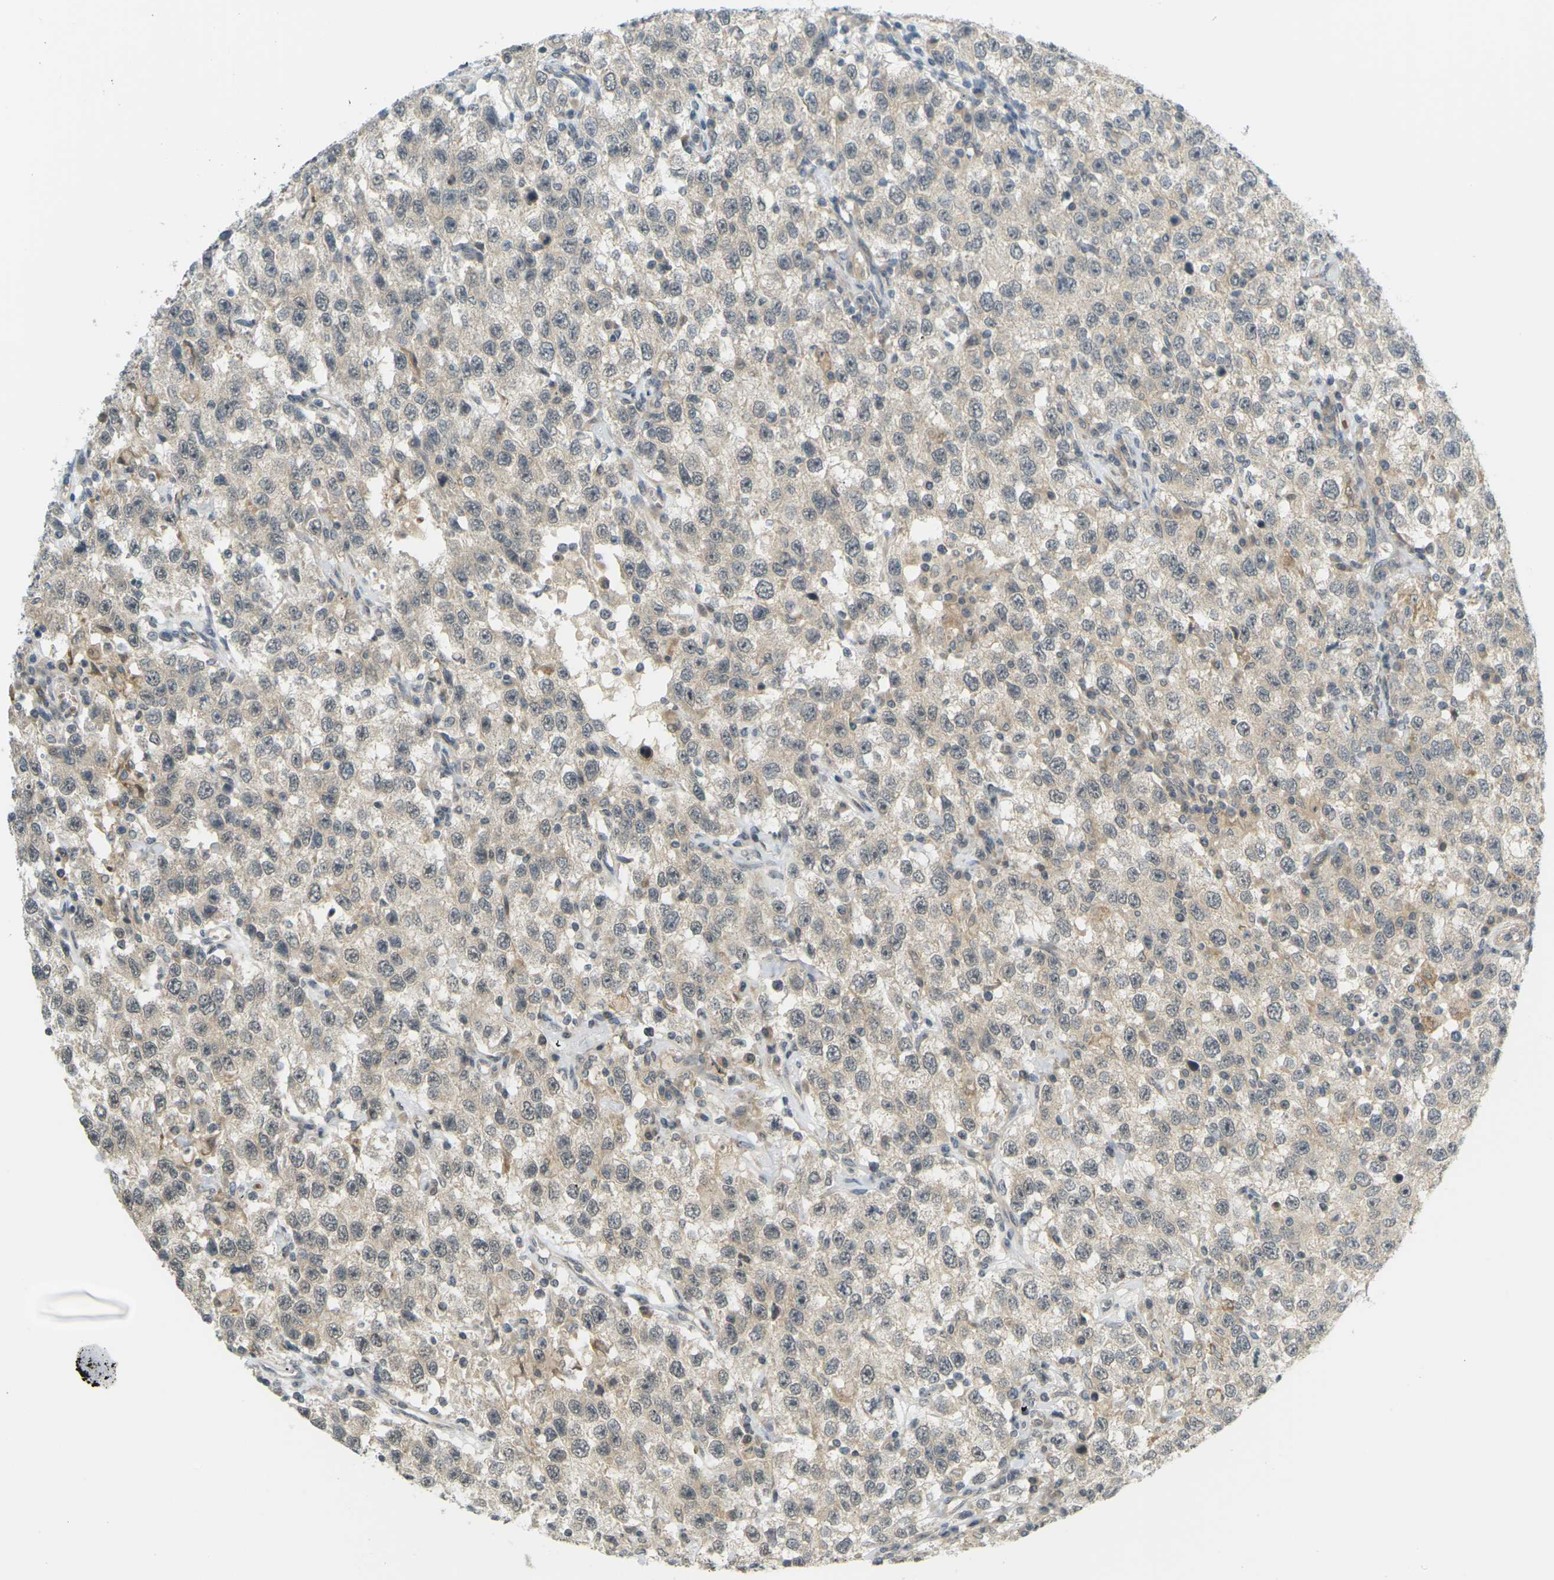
{"staining": {"intensity": "weak", "quantity": ">75%", "location": "cytoplasmic/membranous"}, "tissue": "testis cancer", "cell_type": "Tumor cells", "image_type": "cancer", "snomed": [{"axis": "morphology", "description": "Seminoma, NOS"}, {"axis": "topography", "description": "Testis"}], "caption": "Immunohistochemistry (IHC) (DAB) staining of seminoma (testis) reveals weak cytoplasmic/membranous protein expression in about >75% of tumor cells. The staining was performed using DAB (3,3'-diaminobenzidine) to visualize the protein expression in brown, while the nuclei were stained in blue with hematoxylin (Magnification: 20x).", "gene": "SOCS6", "patient": {"sex": "male", "age": 41}}